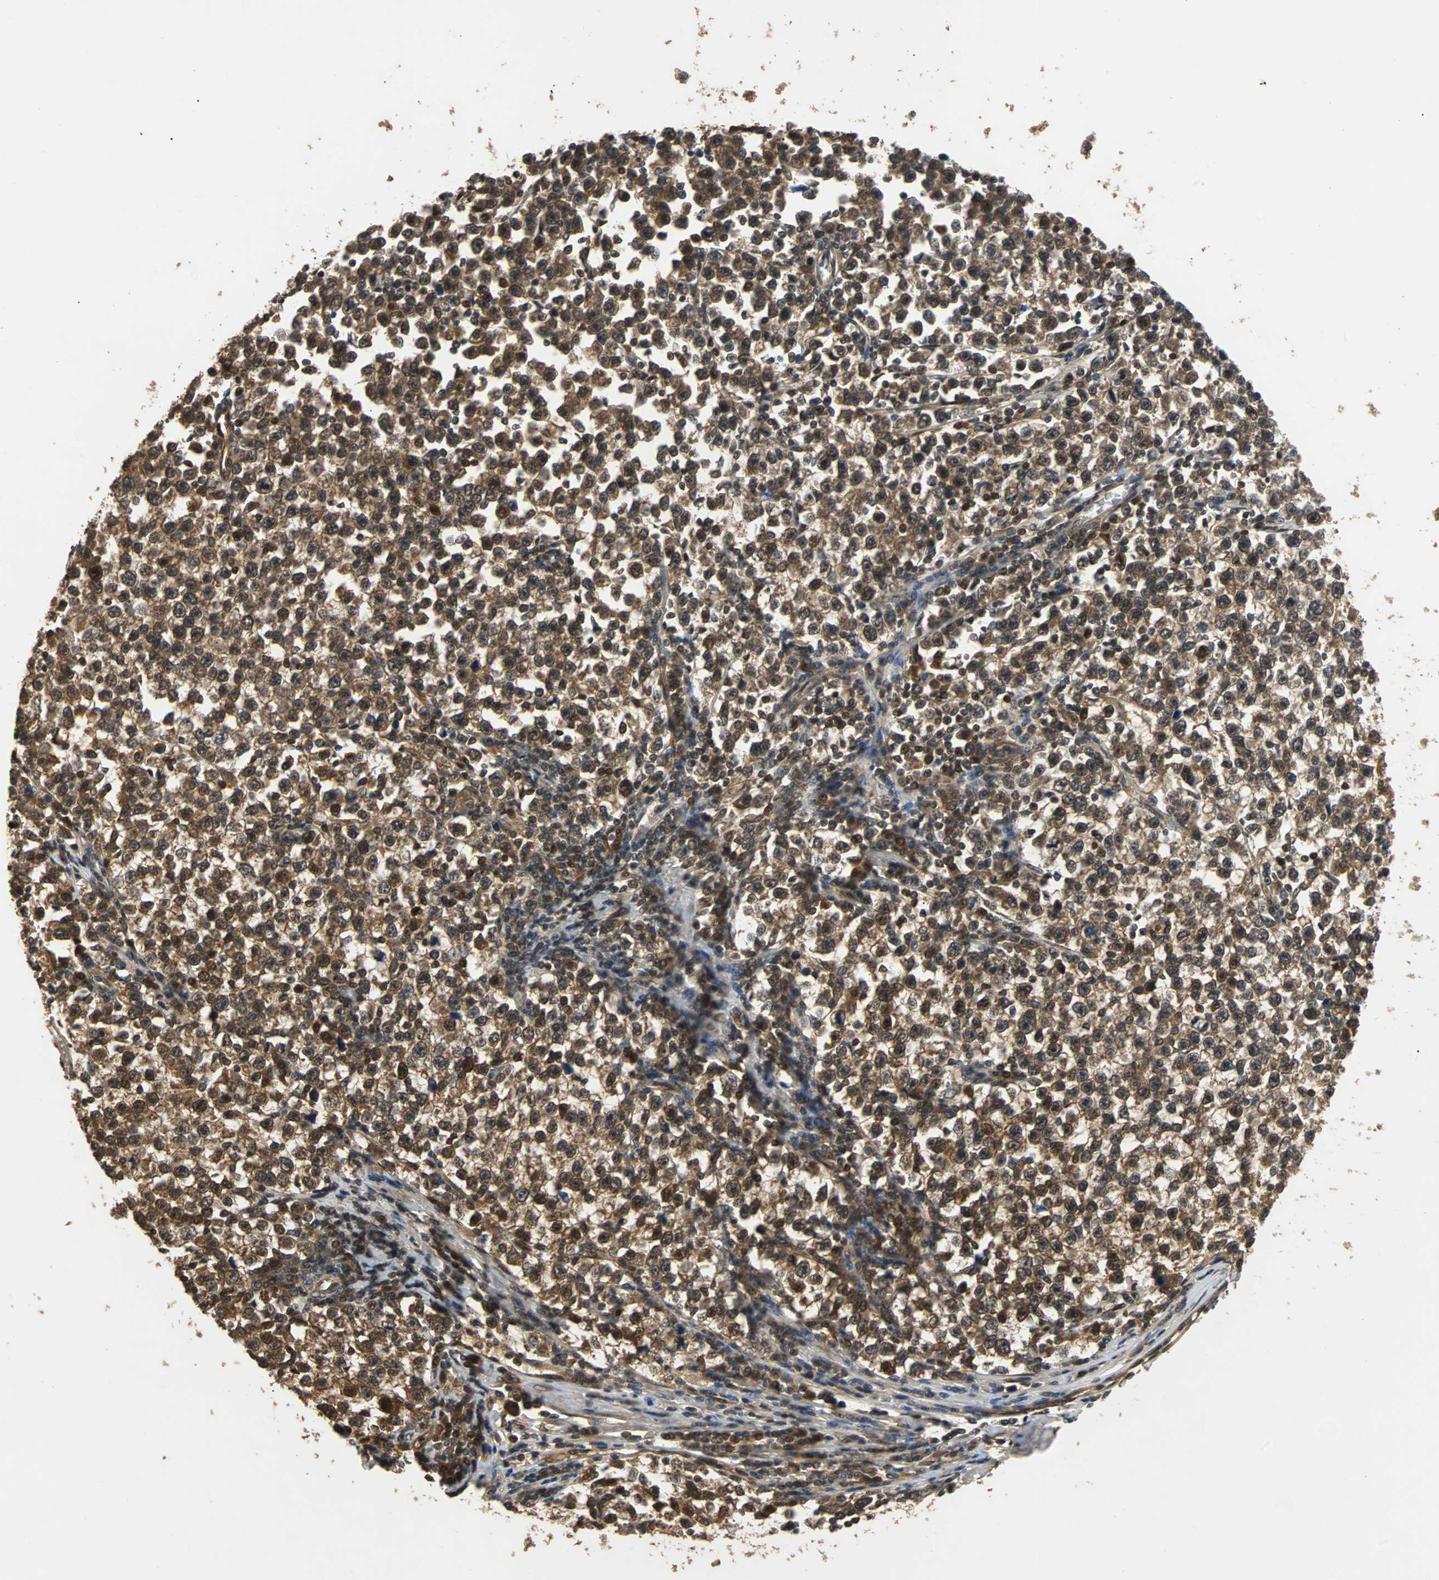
{"staining": {"intensity": "moderate", "quantity": ">75%", "location": "cytoplasmic/membranous,nuclear"}, "tissue": "testis cancer", "cell_type": "Tumor cells", "image_type": "cancer", "snomed": [{"axis": "morphology", "description": "Seminoma, NOS"}, {"axis": "topography", "description": "Testis"}], "caption": "Tumor cells reveal moderate cytoplasmic/membranous and nuclear staining in approximately >75% of cells in seminoma (testis).", "gene": "PRDX6", "patient": {"sex": "male", "age": 43}}